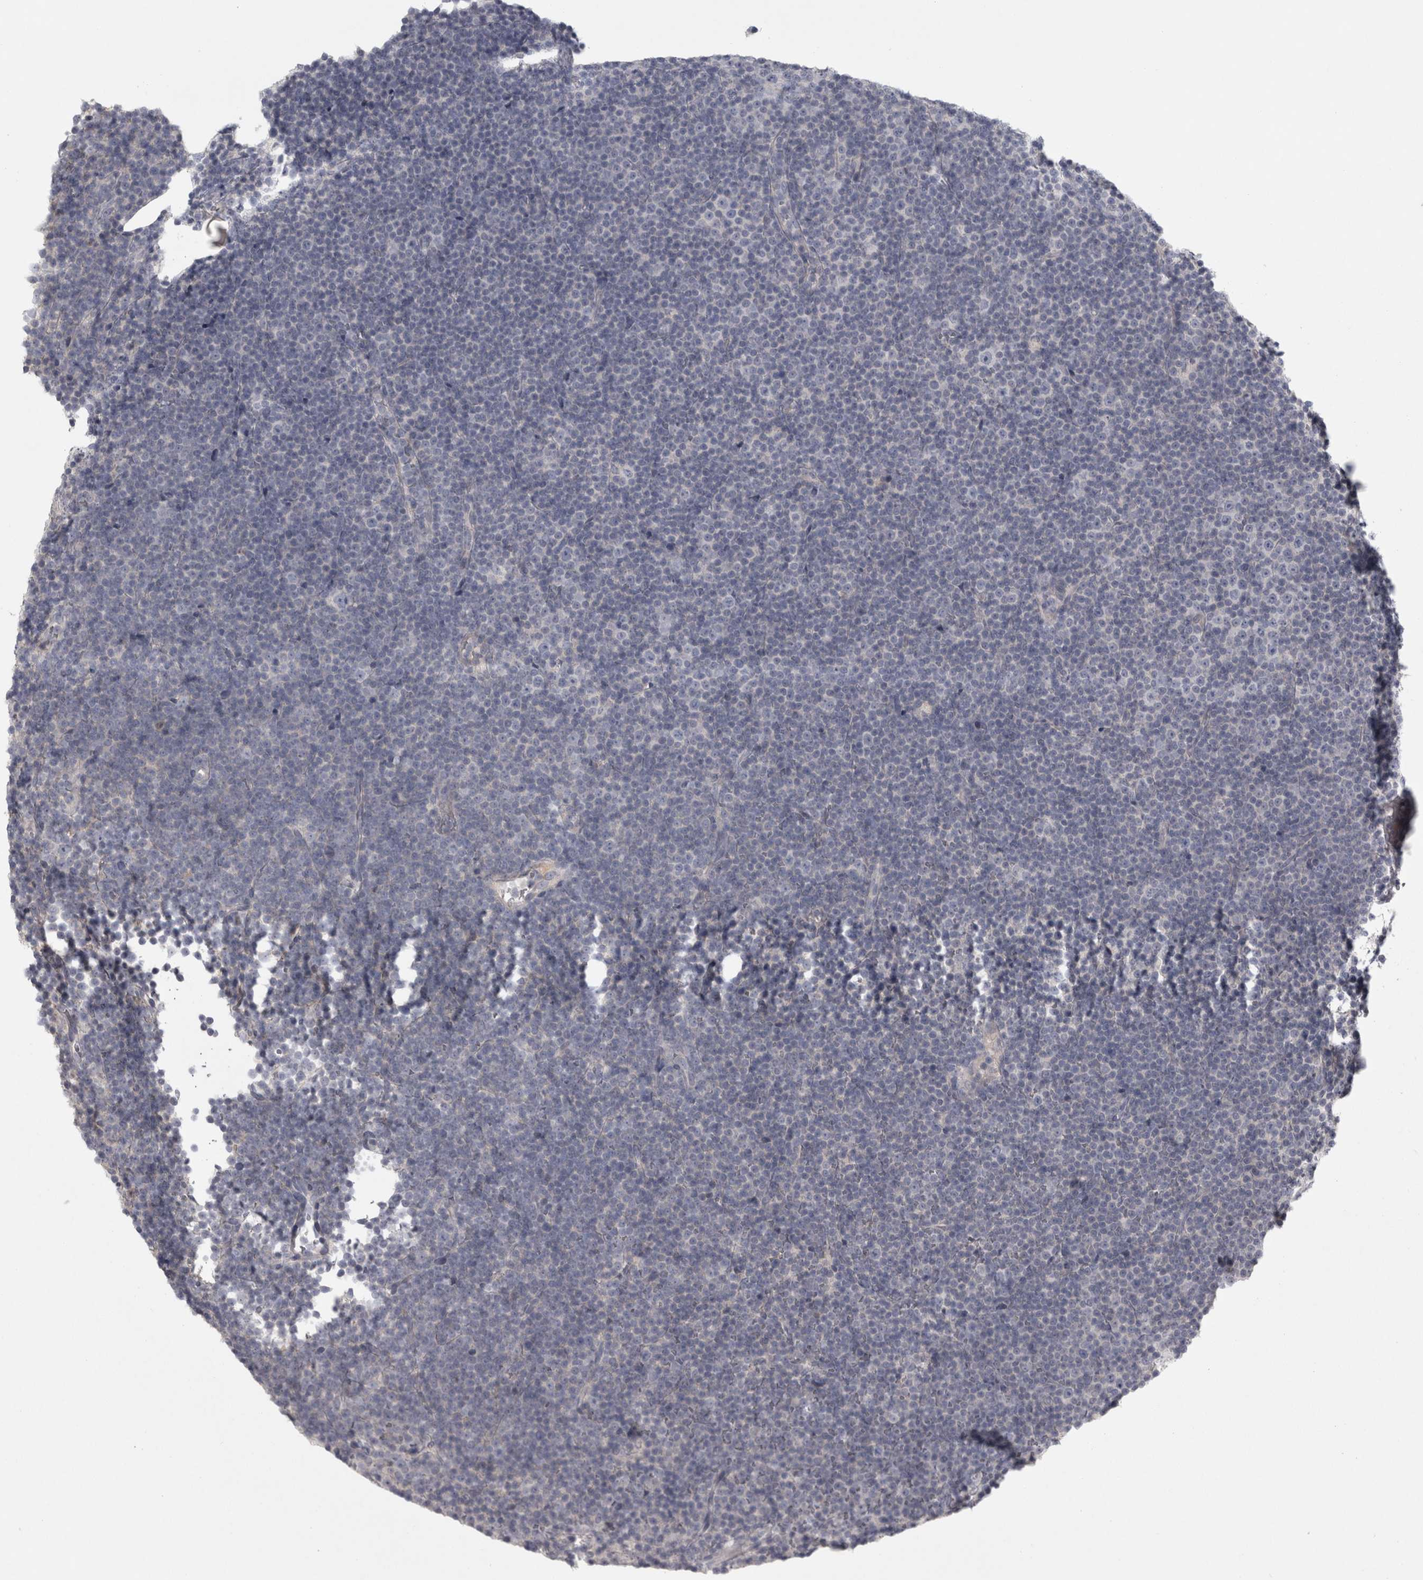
{"staining": {"intensity": "negative", "quantity": "none", "location": "none"}, "tissue": "lymphoma", "cell_type": "Tumor cells", "image_type": "cancer", "snomed": [{"axis": "morphology", "description": "Malignant lymphoma, non-Hodgkin's type, Low grade"}, {"axis": "topography", "description": "Lymph node"}], "caption": "Lymphoma was stained to show a protein in brown. There is no significant staining in tumor cells.", "gene": "ENPP7", "patient": {"sex": "female", "age": 67}}